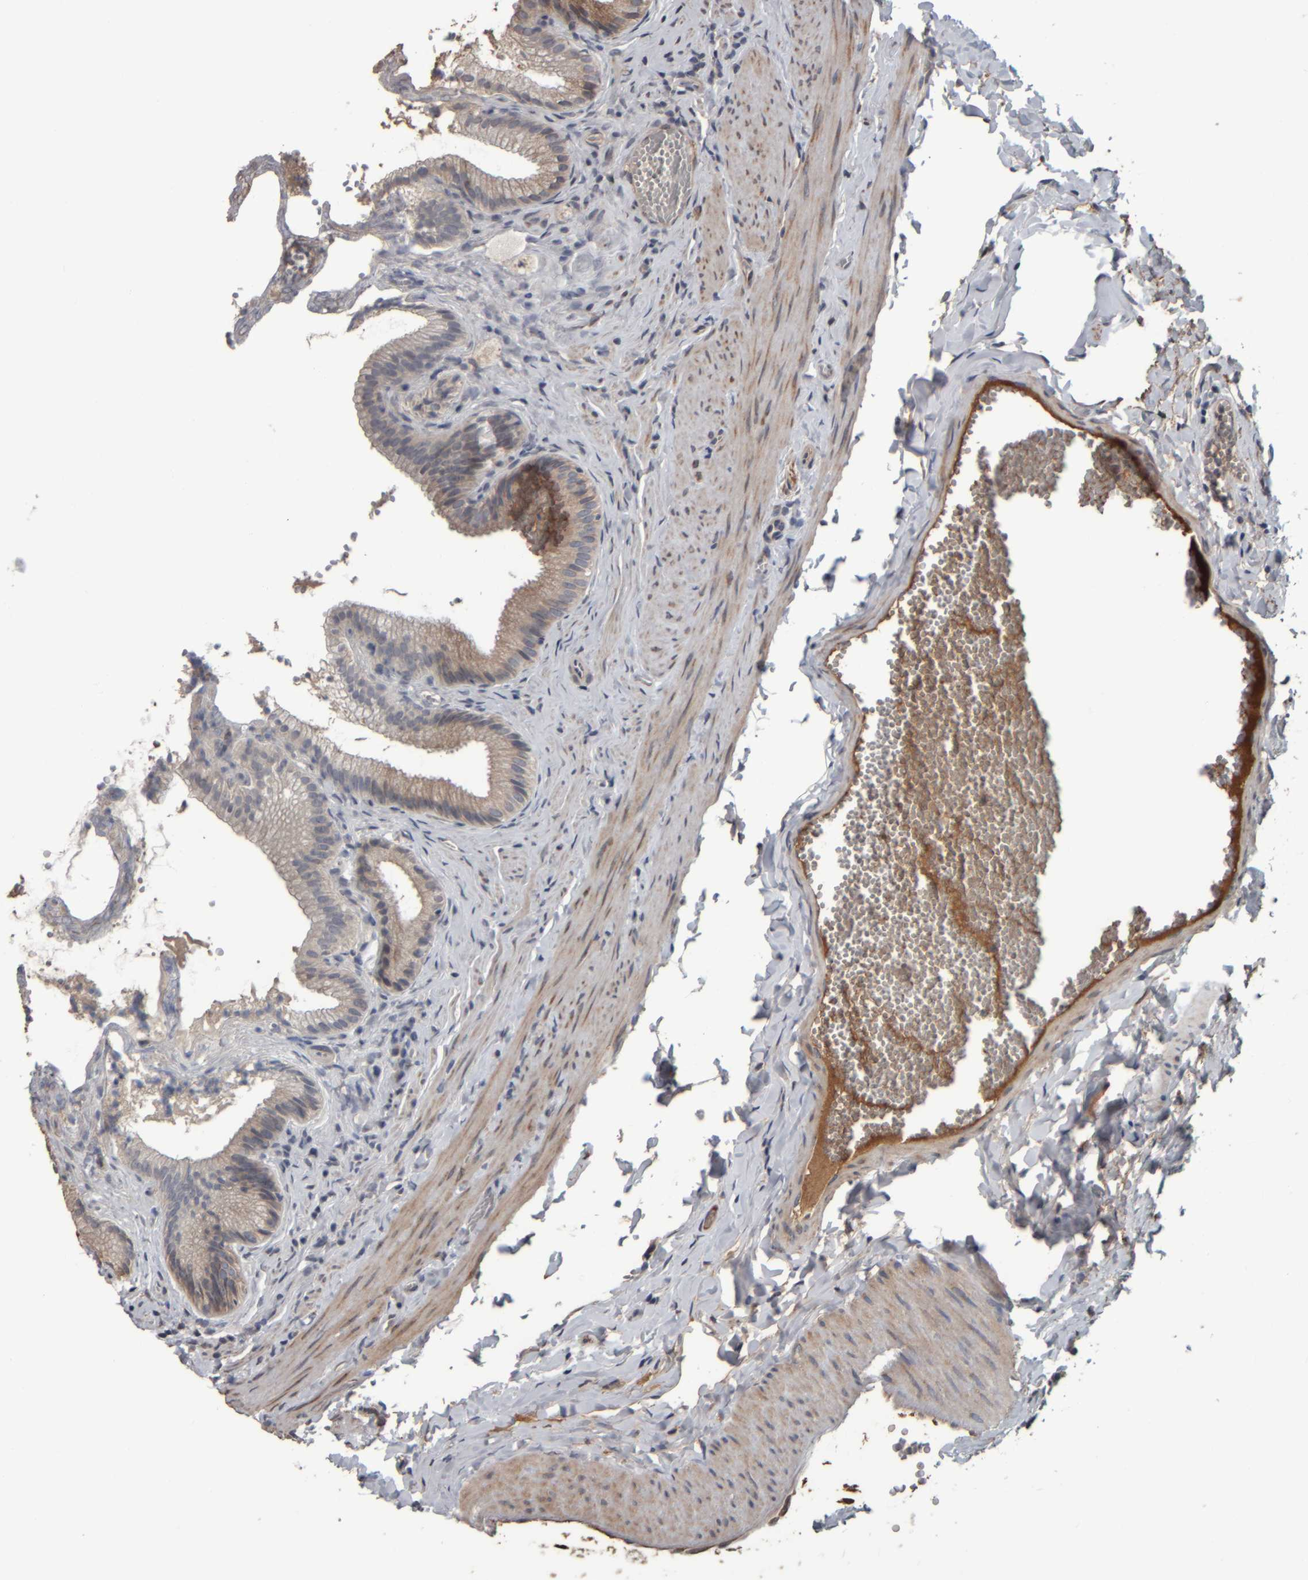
{"staining": {"intensity": "moderate", "quantity": "25%-75%", "location": "cytoplasmic/membranous"}, "tissue": "gallbladder", "cell_type": "Glandular cells", "image_type": "normal", "snomed": [{"axis": "morphology", "description": "Normal tissue, NOS"}, {"axis": "topography", "description": "Gallbladder"}], "caption": "Immunohistochemical staining of benign gallbladder exhibits 25%-75% levels of moderate cytoplasmic/membranous protein positivity in approximately 25%-75% of glandular cells. (DAB IHC, brown staining for protein, blue staining for nuclei).", "gene": "CAVIN4", "patient": {"sex": "male", "age": 38}}